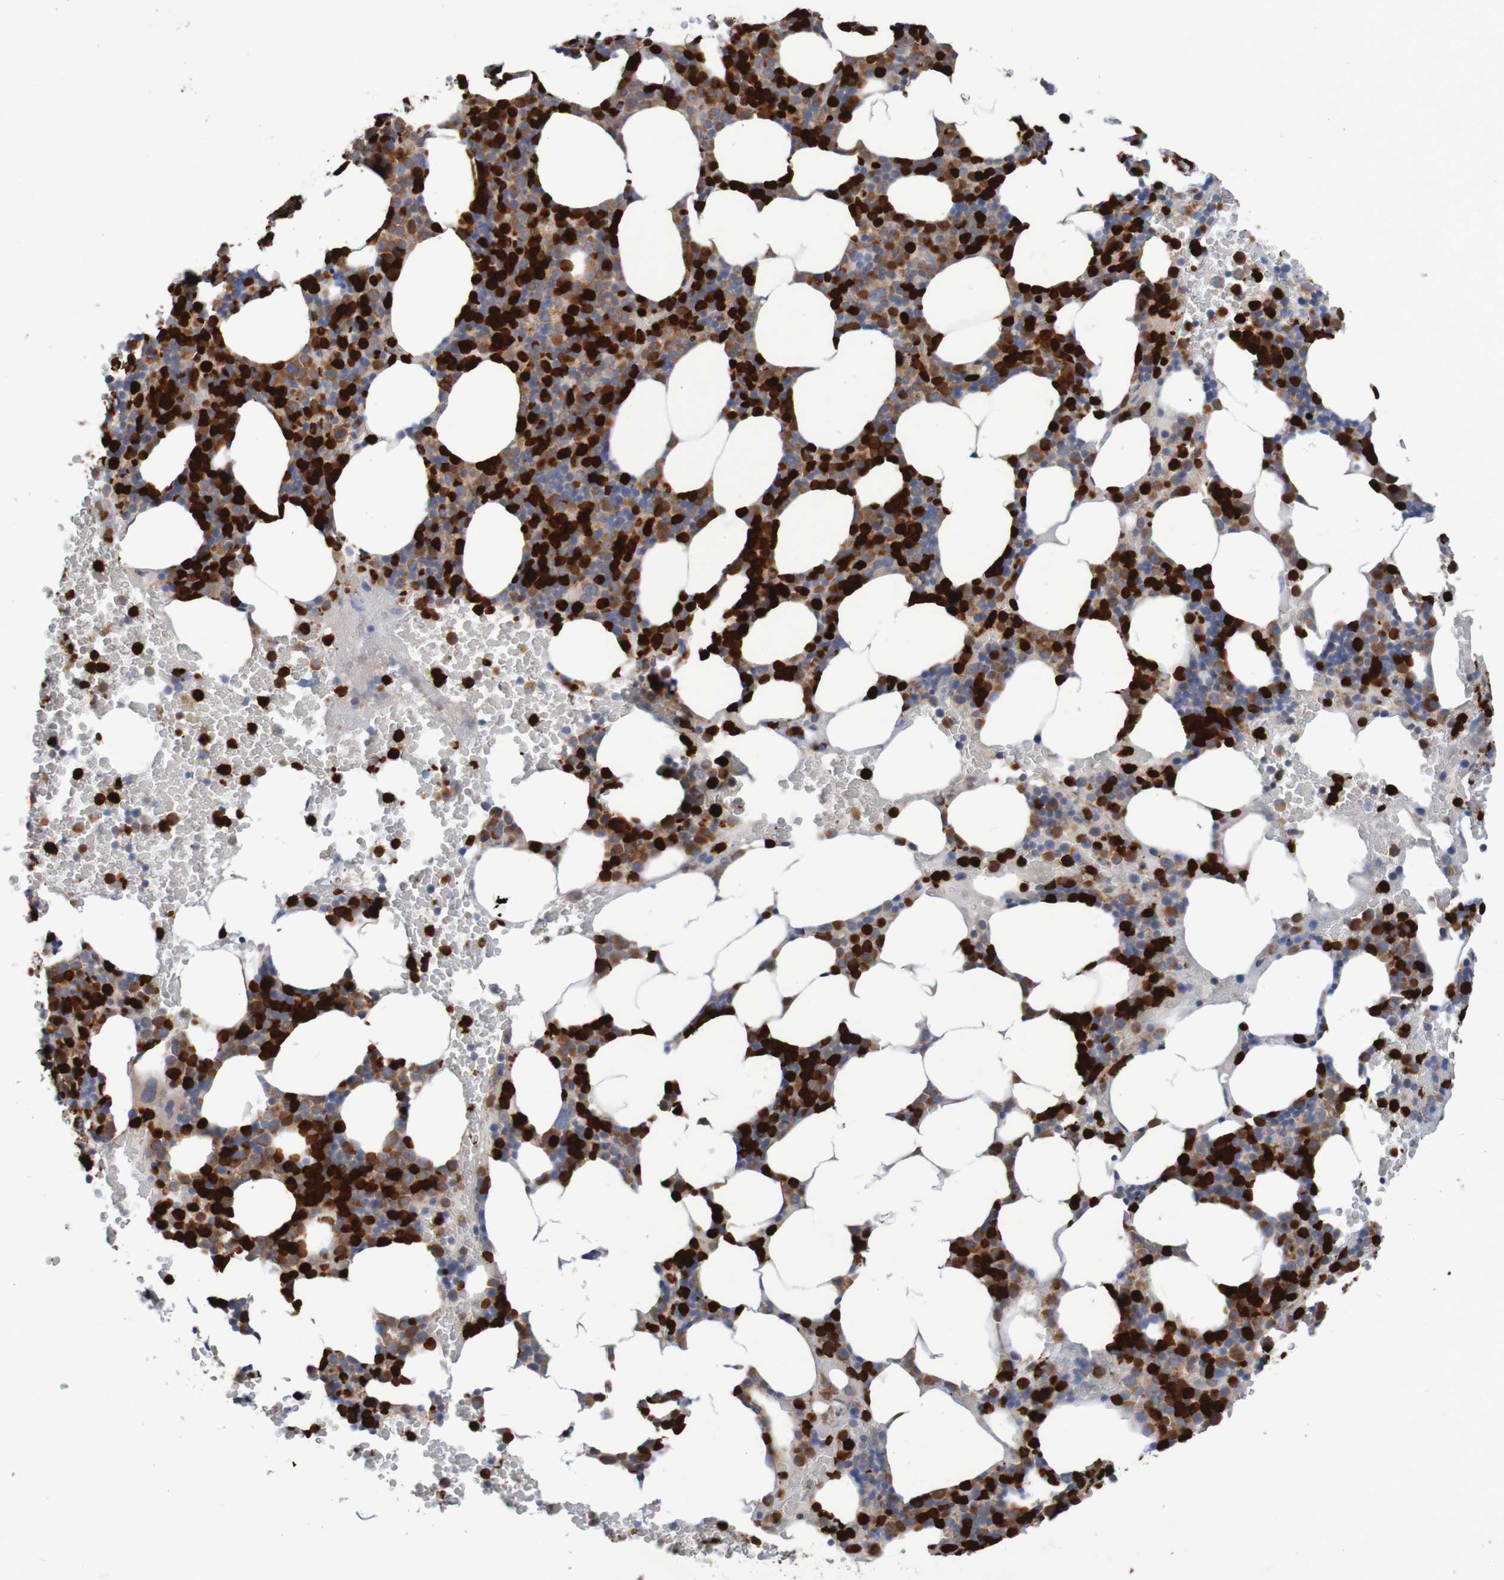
{"staining": {"intensity": "strong", "quantity": ">75%", "location": "cytoplasmic/membranous,nuclear"}, "tissue": "bone marrow", "cell_type": "Hematopoietic cells", "image_type": "normal", "snomed": [{"axis": "morphology", "description": "Normal tissue, NOS"}, {"axis": "morphology", "description": "Inflammation, NOS"}, {"axis": "topography", "description": "Bone marrow"}], "caption": "IHC of benign human bone marrow displays high levels of strong cytoplasmic/membranous,nuclear positivity in approximately >75% of hematopoietic cells. Nuclei are stained in blue.", "gene": "PARP4", "patient": {"sex": "female", "age": 70}}